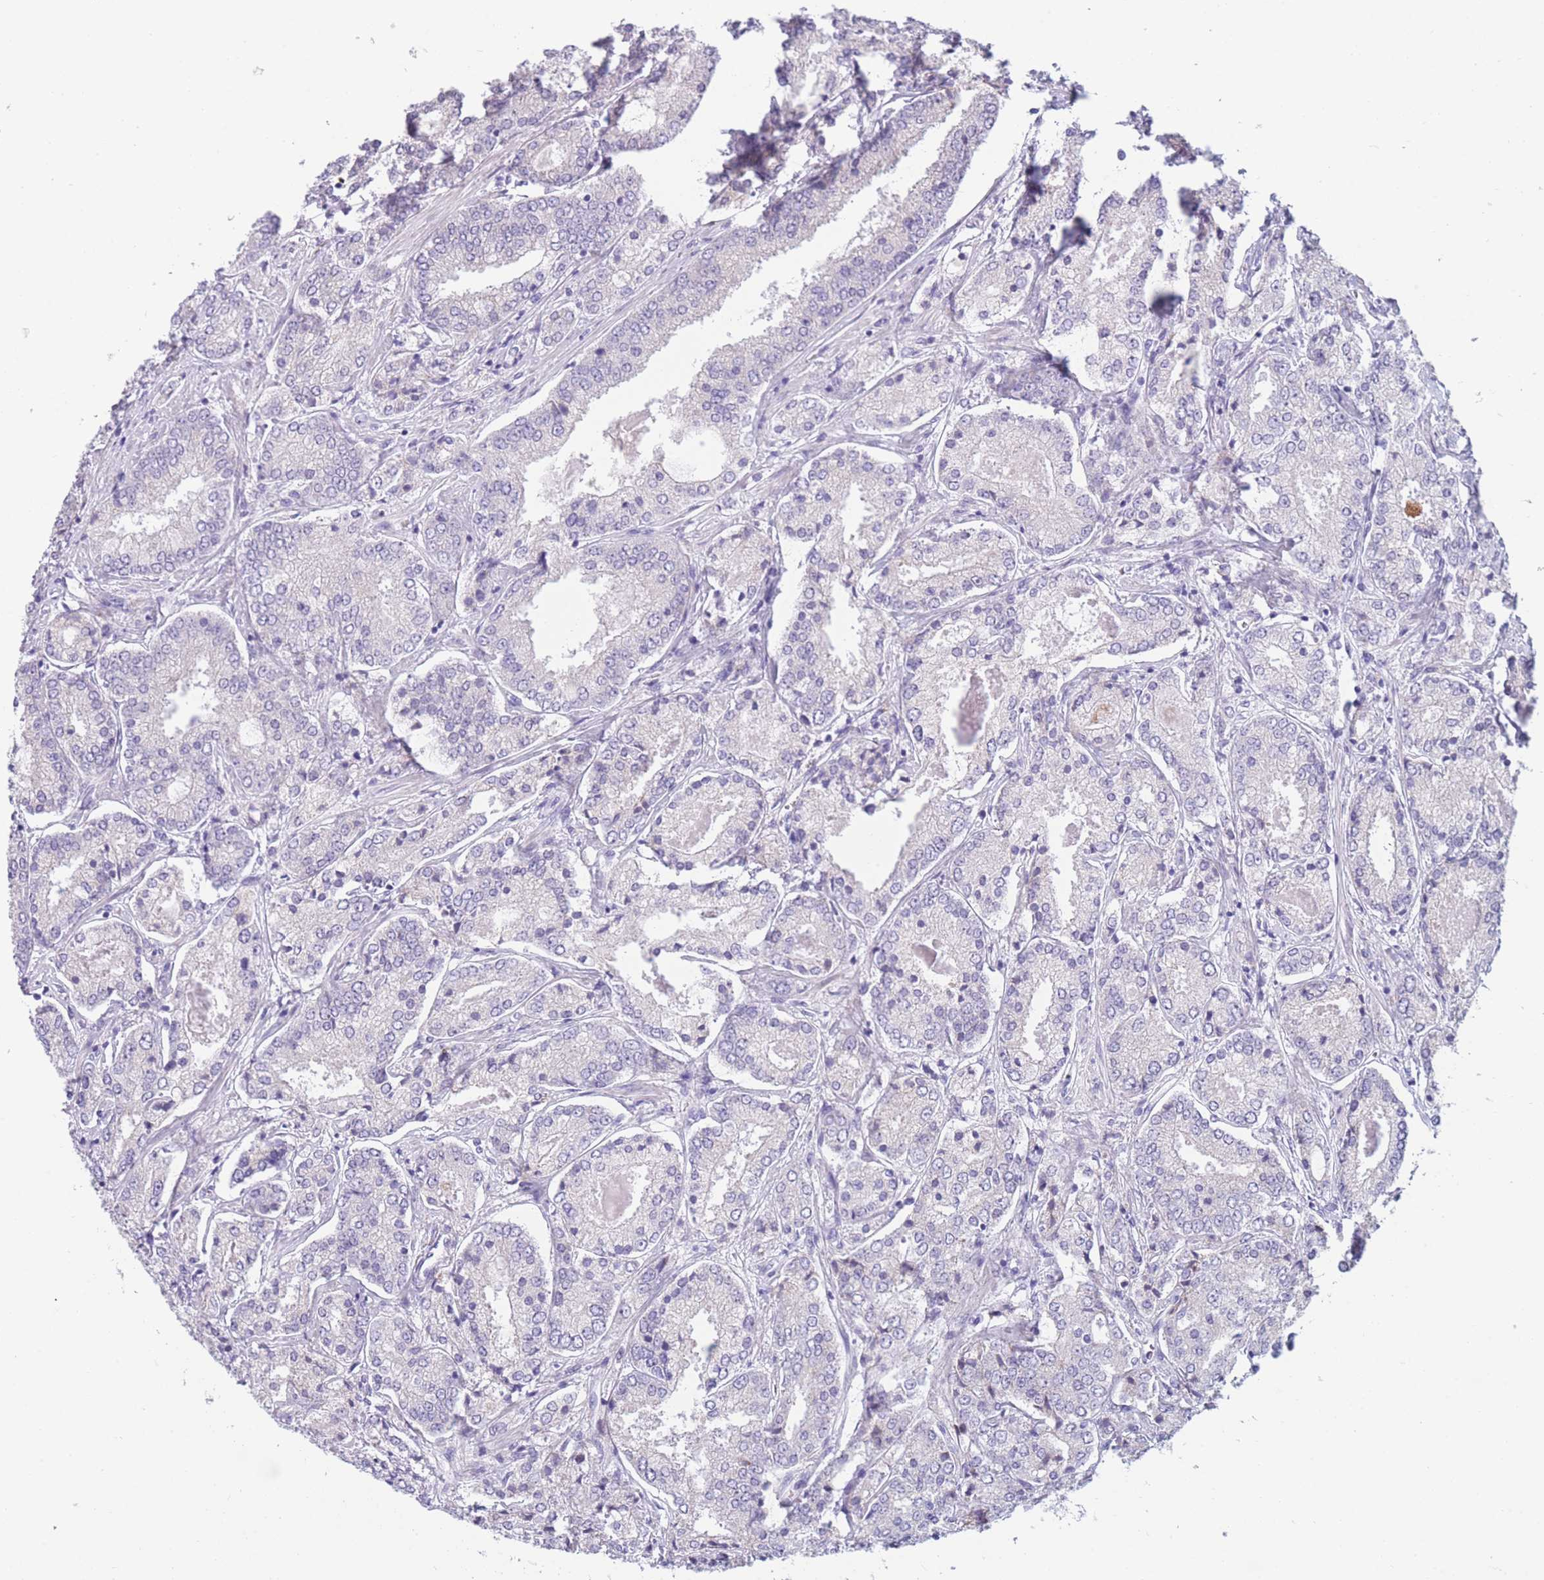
{"staining": {"intensity": "negative", "quantity": "none", "location": "none"}, "tissue": "prostate cancer", "cell_type": "Tumor cells", "image_type": "cancer", "snomed": [{"axis": "morphology", "description": "Adenocarcinoma, High grade"}, {"axis": "topography", "description": "Prostate"}], "caption": "Immunohistochemistry of prostate cancer (adenocarcinoma (high-grade)) displays no positivity in tumor cells.", "gene": "COL27A1", "patient": {"sex": "male", "age": 63}}